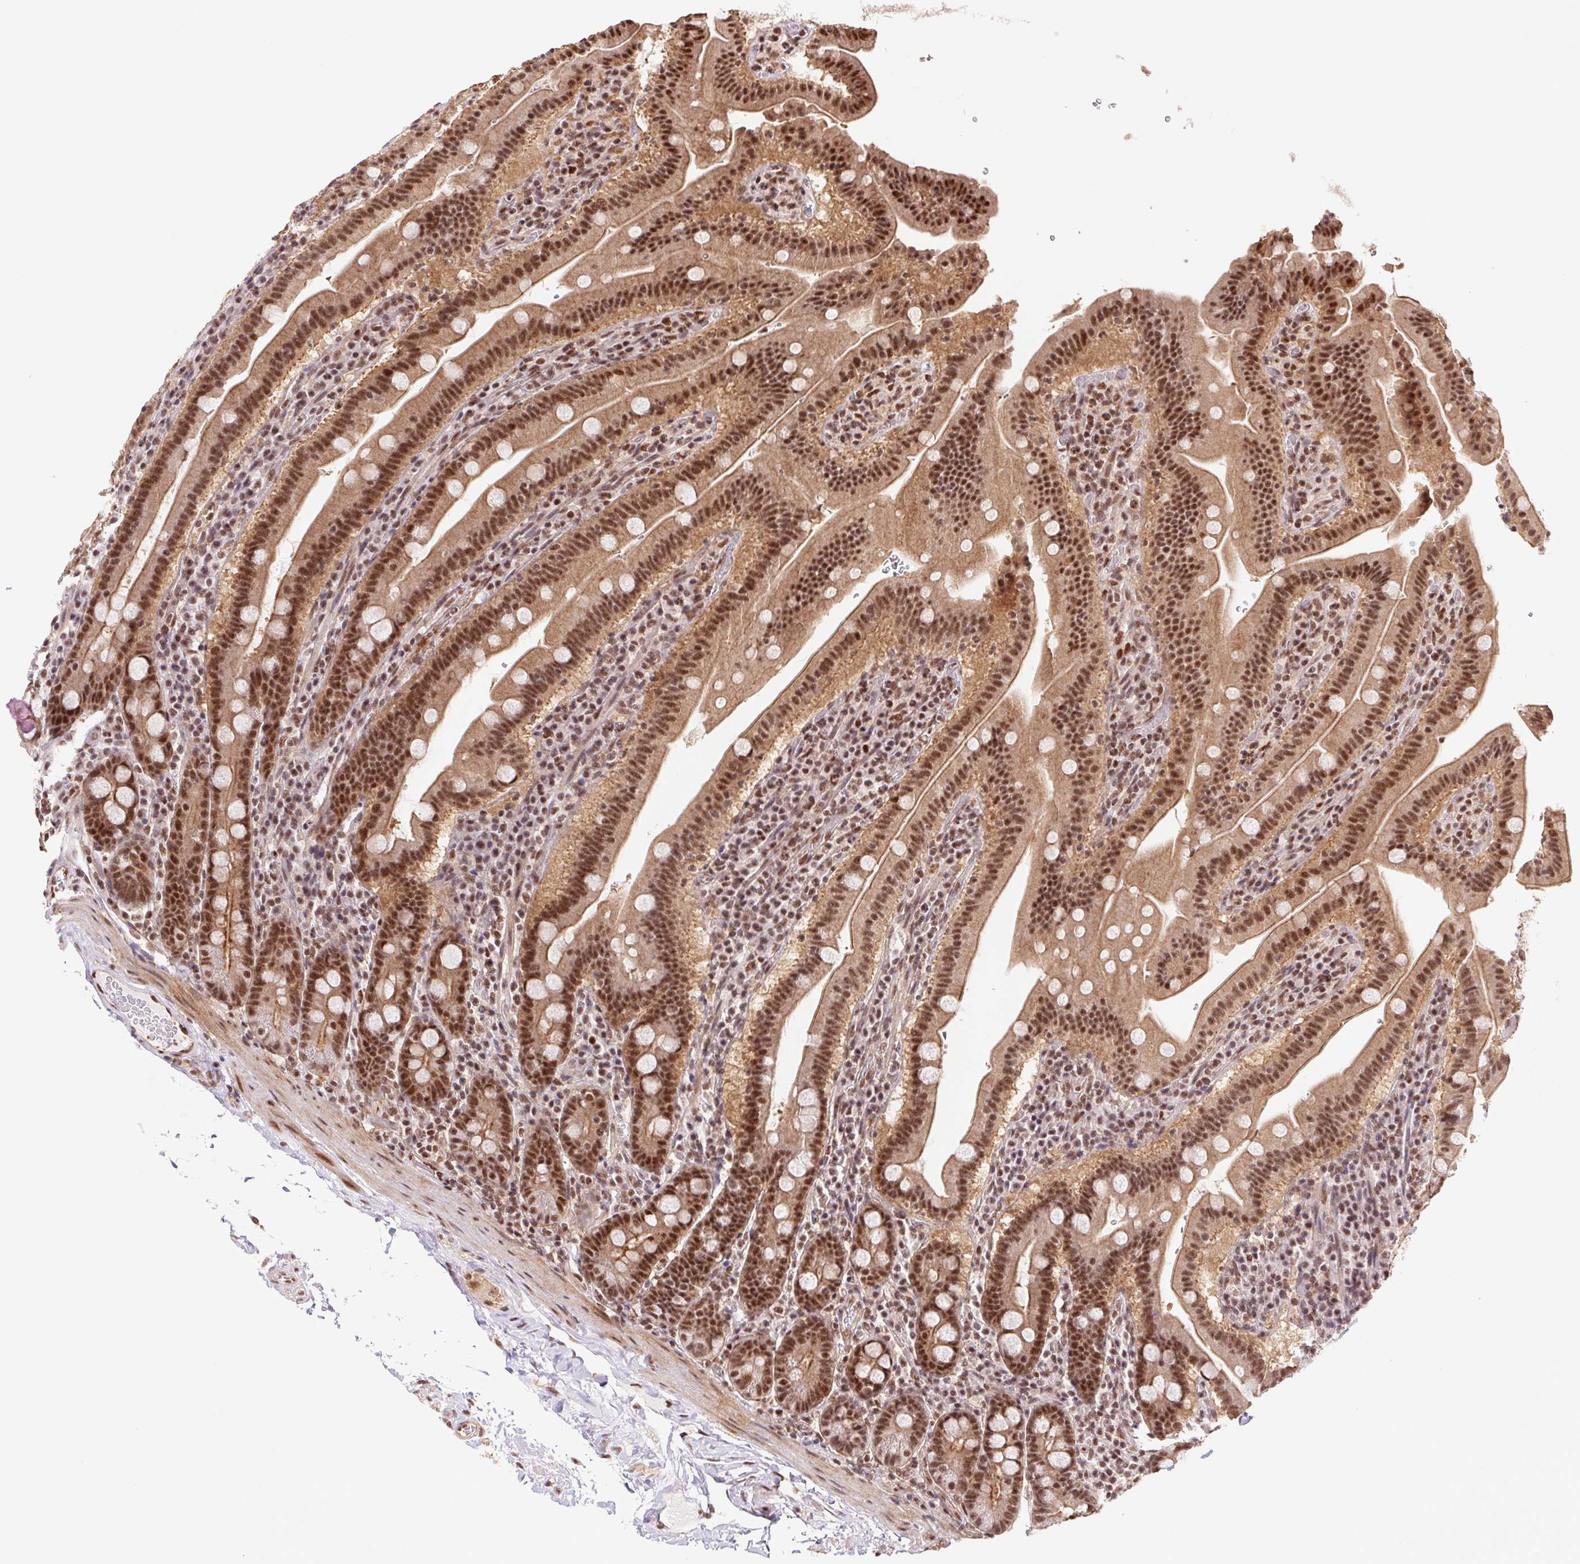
{"staining": {"intensity": "strong", "quantity": ">75%", "location": "cytoplasmic/membranous,nuclear"}, "tissue": "small intestine", "cell_type": "Glandular cells", "image_type": "normal", "snomed": [{"axis": "morphology", "description": "Normal tissue, NOS"}, {"axis": "topography", "description": "Small intestine"}], "caption": "Protein expression analysis of unremarkable human small intestine reveals strong cytoplasmic/membranous,nuclear positivity in approximately >75% of glandular cells. The protein is stained brown, and the nuclei are stained in blue (DAB (3,3'-diaminobenzidine) IHC with brightfield microscopy, high magnification).", "gene": "CWC25", "patient": {"sex": "male", "age": 26}}